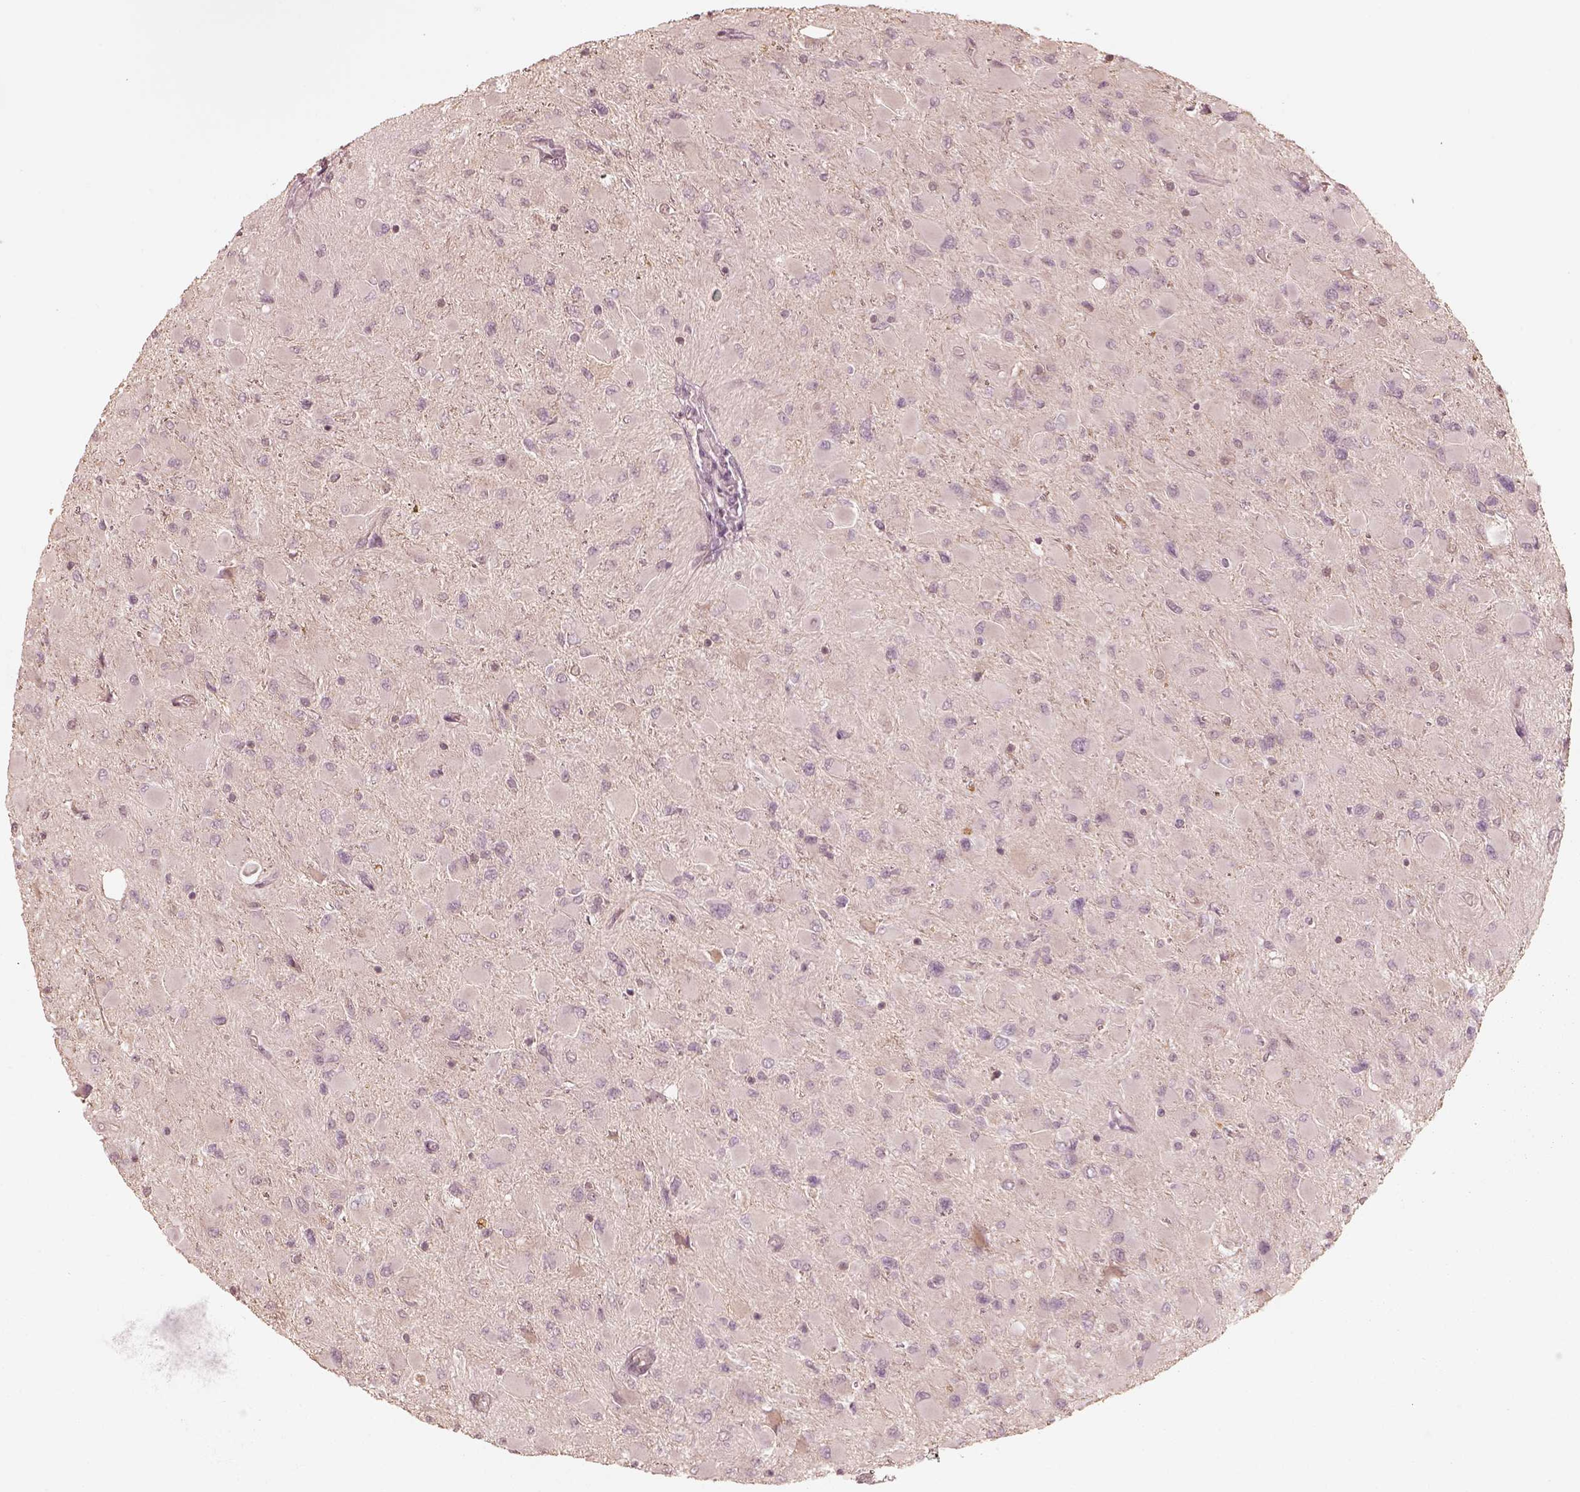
{"staining": {"intensity": "negative", "quantity": "none", "location": "none"}, "tissue": "glioma", "cell_type": "Tumor cells", "image_type": "cancer", "snomed": [{"axis": "morphology", "description": "Glioma, malignant, High grade"}, {"axis": "topography", "description": "Cerebral cortex"}], "caption": "Immunohistochemistry of malignant high-grade glioma reveals no expression in tumor cells.", "gene": "KIF5C", "patient": {"sex": "female", "age": 36}}